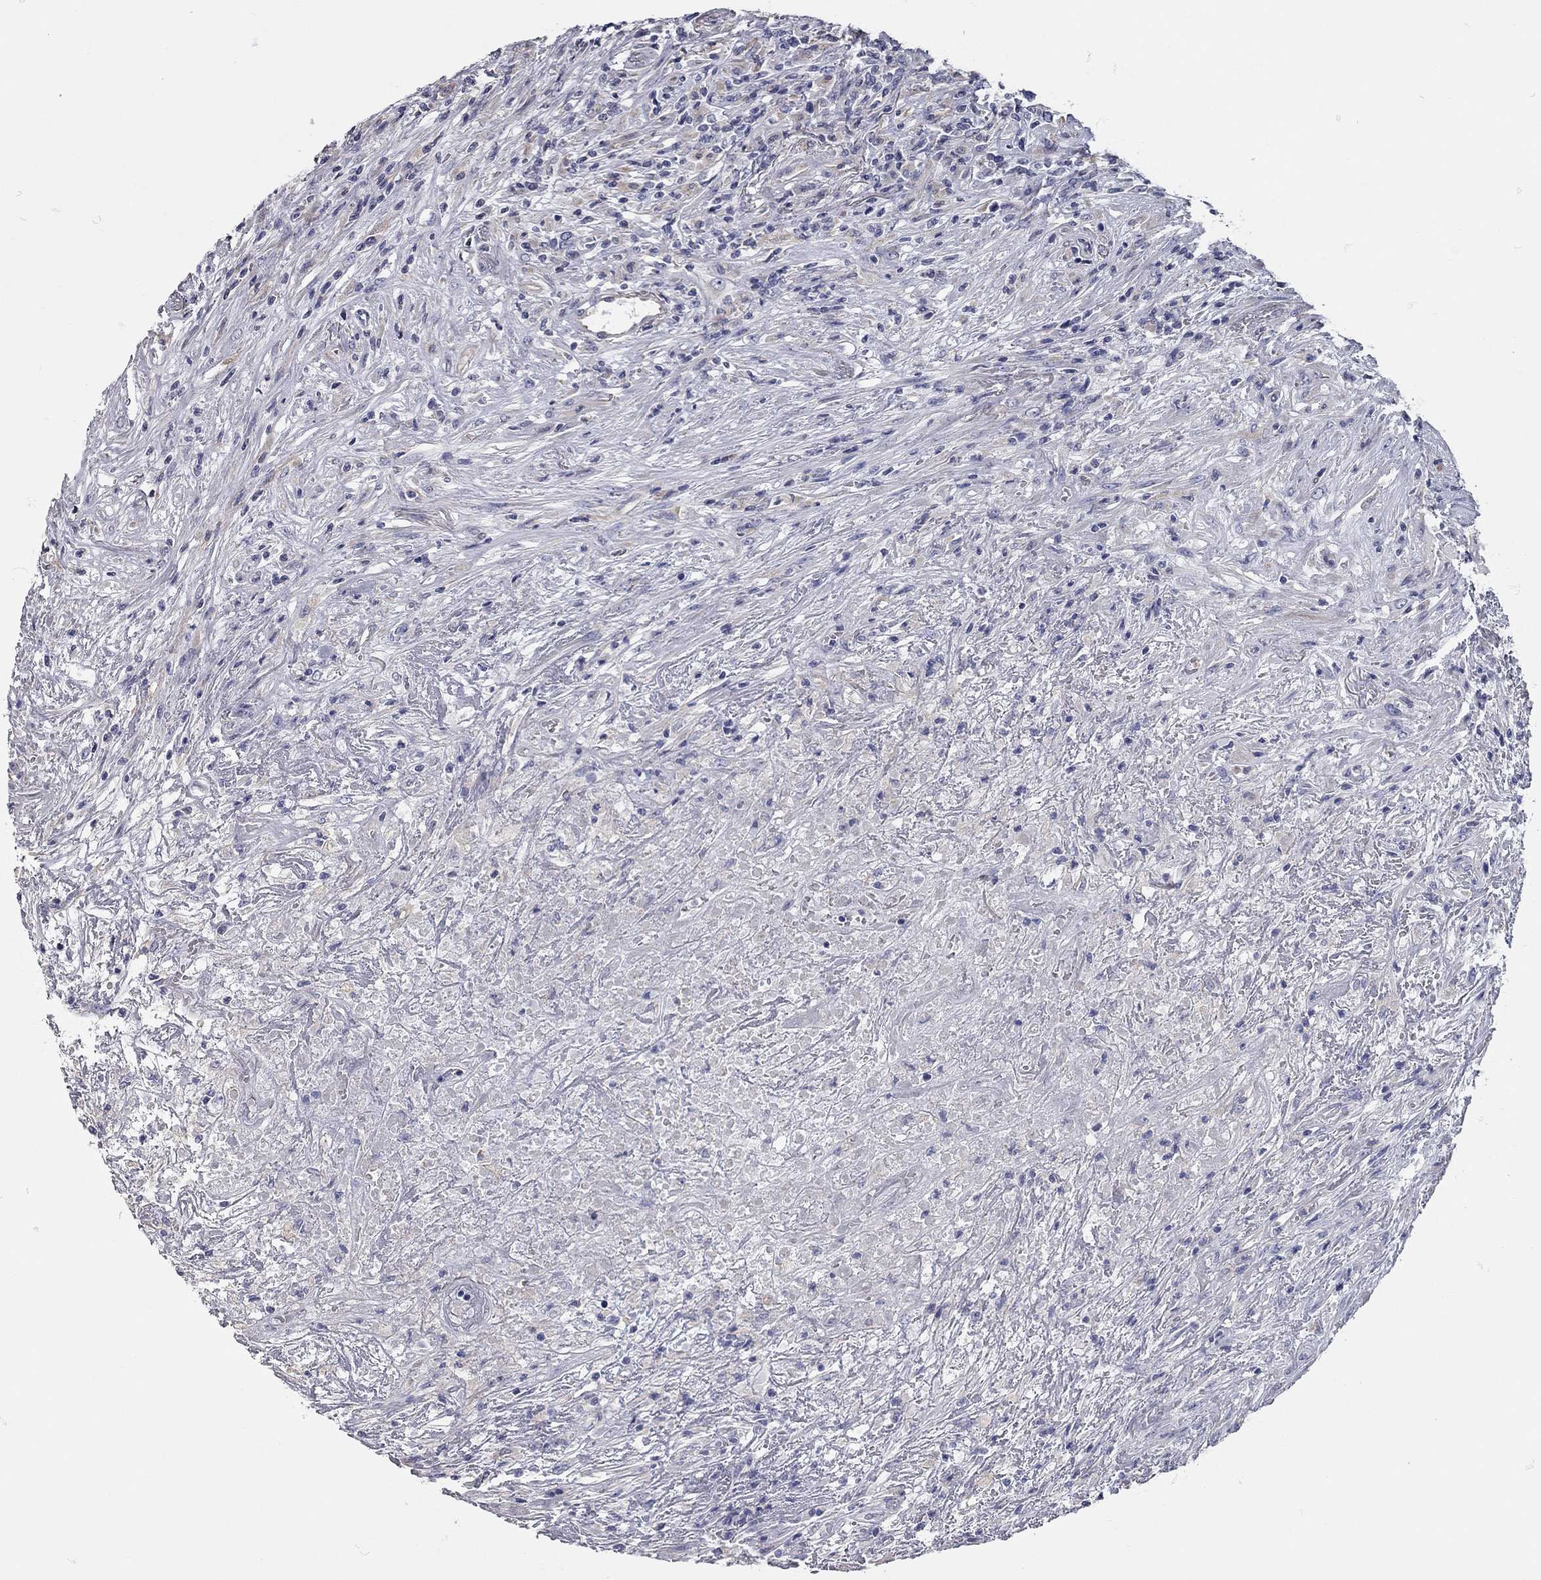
{"staining": {"intensity": "negative", "quantity": "none", "location": "none"}, "tissue": "lymphoma", "cell_type": "Tumor cells", "image_type": "cancer", "snomed": [{"axis": "morphology", "description": "Malignant lymphoma, non-Hodgkin's type, High grade"}, {"axis": "topography", "description": "Lung"}], "caption": "Protein analysis of lymphoma shows no significant expression in tumor cells. The staining was performed using DAB to visualize the protein expression in brown, while the nuclei were stained in blue with hematoxylin (Magnification: 20x).", "gene": "C10orf90", "patient": {"sex": "male", "age": 79}}